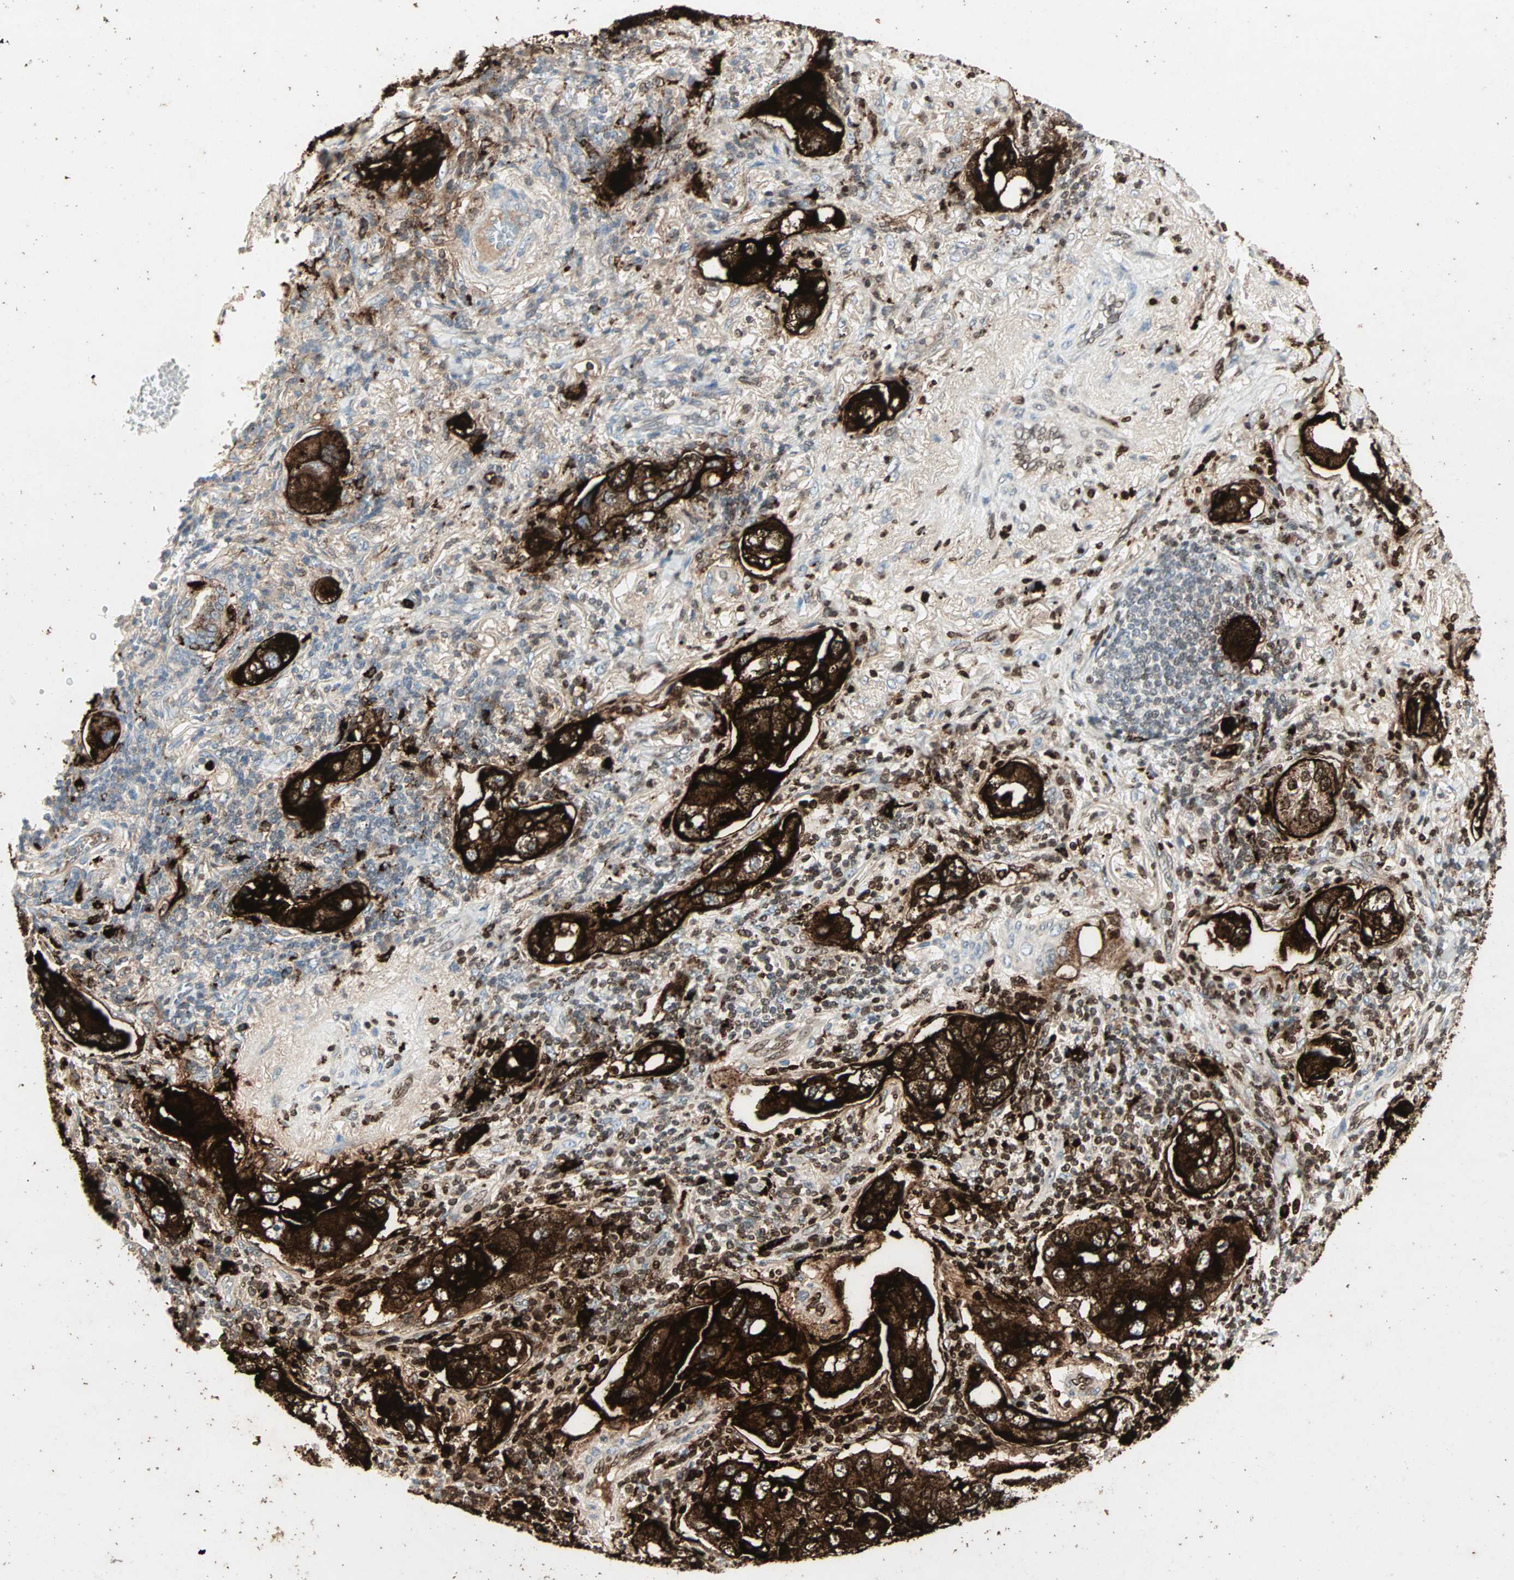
{"staining": {"intensity": "strong", "quantity": ">75%", "location": "cytoplasmic/membranous,nuclear"}, "tissue": "lung cancer", "cell_type": "Tumor cells", "image_type": "cancer", "snomed": [{"axis": "morphology", "description": "Adenocarcinoma, NOS"}, {"axis": "topography", "description": "Lung"}], "caption": "Adenocarcinoma (lung) stained for a protein shows strong cytoplasmic/membranous and nuclear positivity in tumor cells.", "gene": "CEACAM6", "patient": {"sex": "female", "age": 65}}